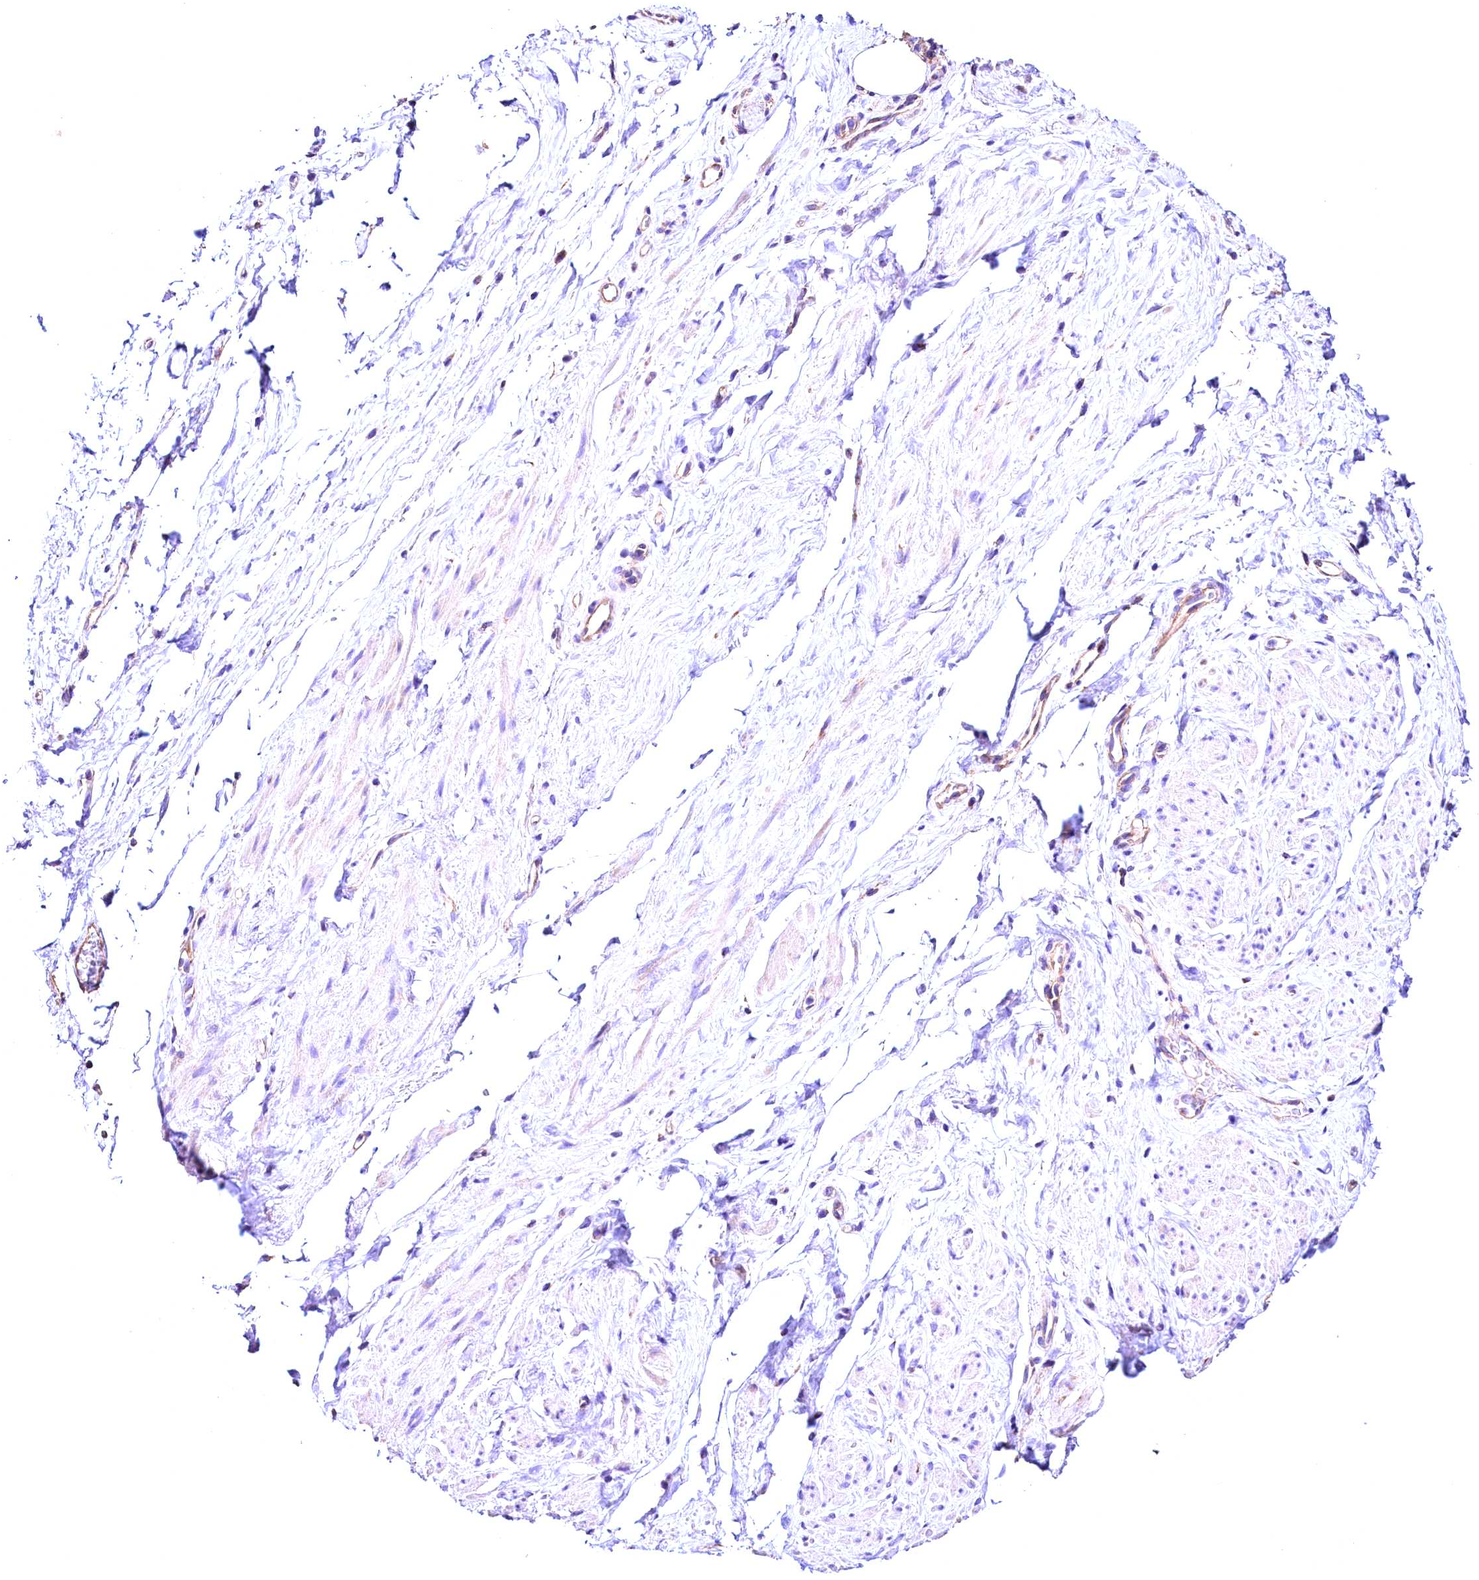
{"staining": {"intensity": "negative", "quantity": "none", "location": "none"}, "tissue": "smooth muscle", "cell_type": "Smooth muscle cells", "image_type": "normal", "snomed": [{"axis": "morphology", "description": "Normal tissue, NOS"}, {"axis": "topography", "description": "Smooth muscle"}, {"axis": "topography", "description": "Peripheral nerve tissue"}], "caption": "High power microscopy image of an IHC image of benign smooth muscle, revealing no significant staining in smooth muscle cells. (DAB (3,3'-diaminobenzidine) immunohistochemistry with hematoxylin counter stain).", "gene": "ACAA2", "patient": {"sex": "male", "age": 69}}